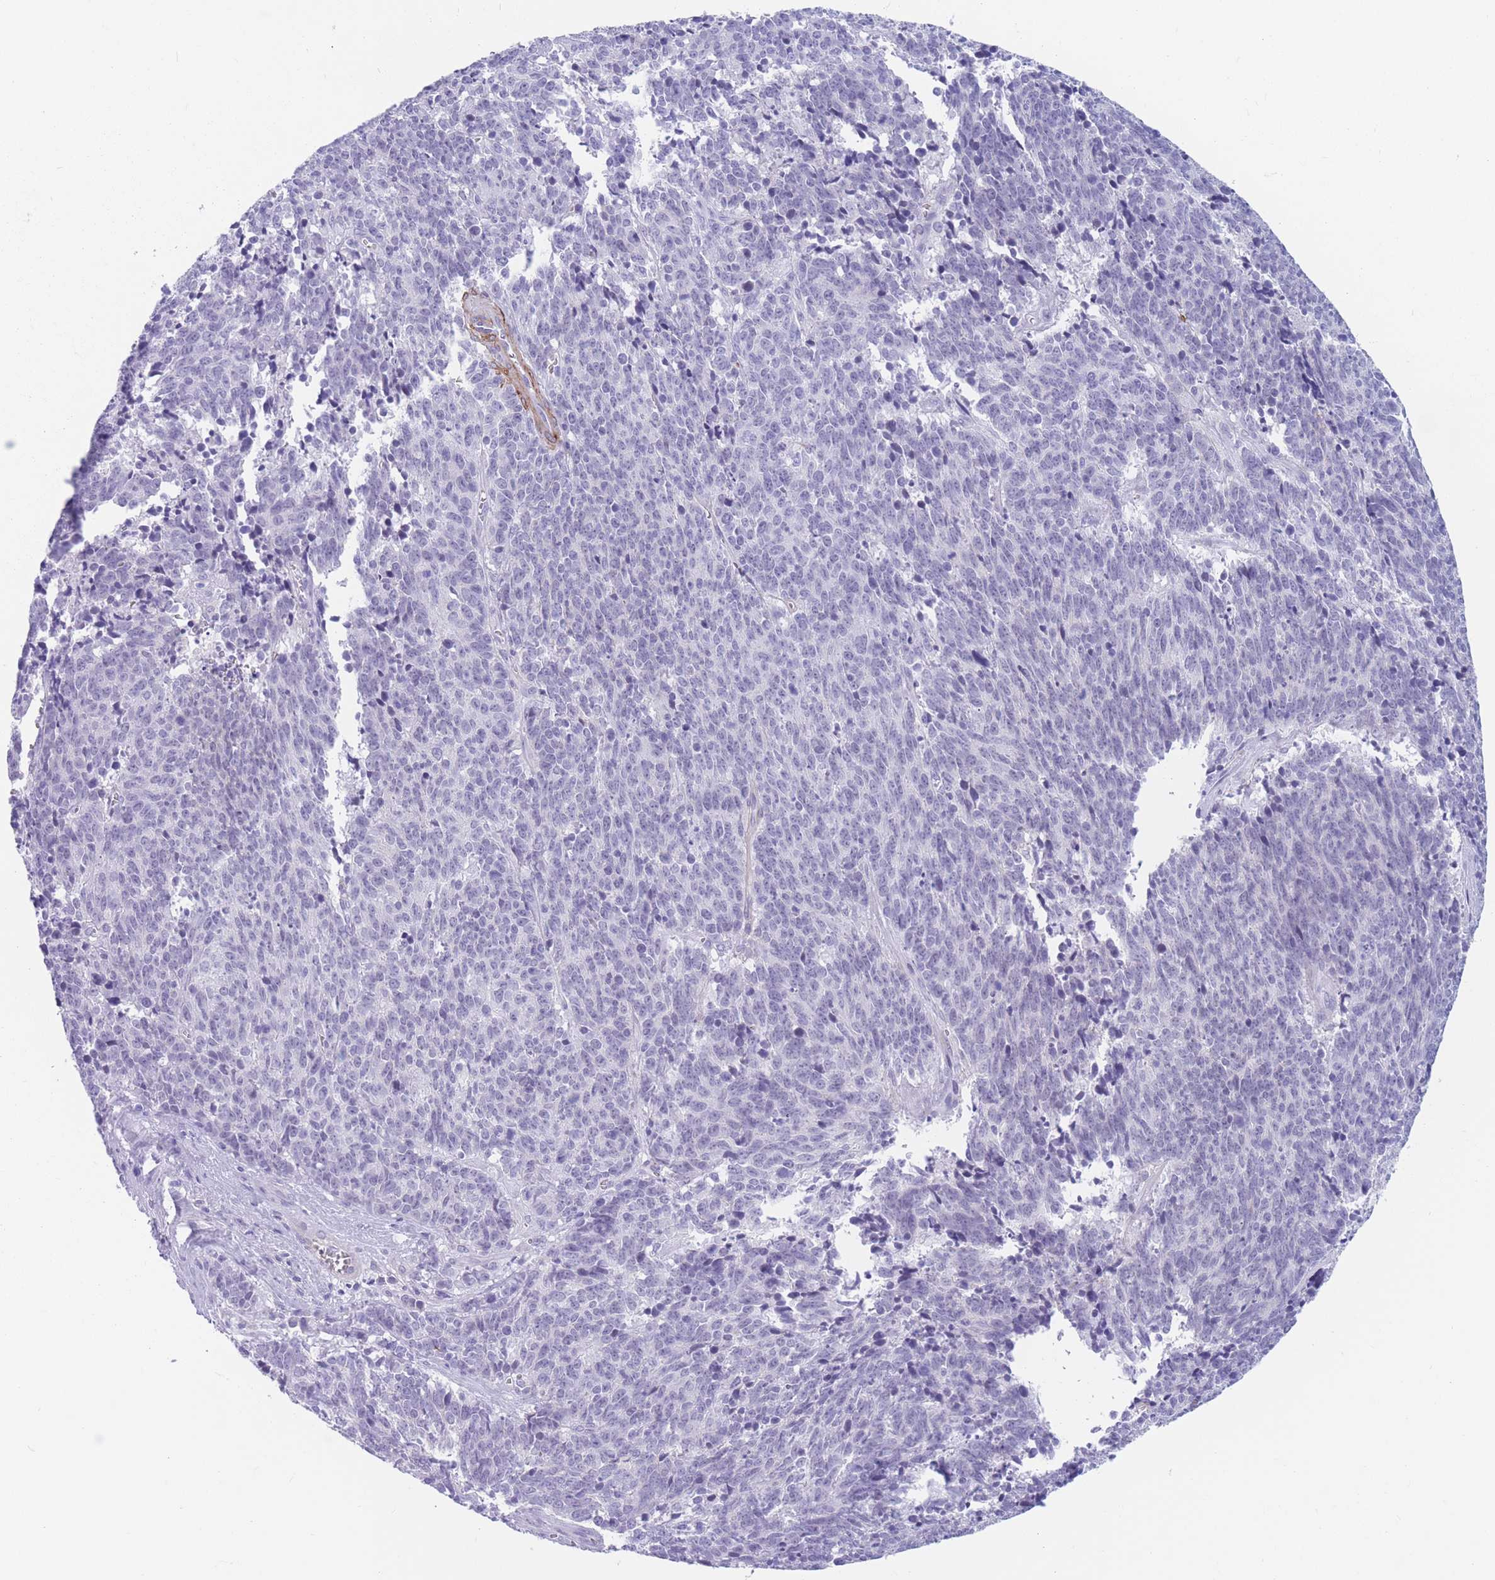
{"staining": {"intensity": "negative", "quantity": "none", "location": "none"}, "tissue": "cervical cancer", "cell_type": "Tumor cells", "image_type": "cancer", "snomed": [{"axis": "morphology", "description": "Squamous cell carcinoma, NOS"}, {"axis": "topography", "description": "Cervix"}], "caption": "Cervical cancer was stained to show a protein in brown. There is no significant staining in tumor cells.", "gene": "DPYD", "patient": {"sex": "female", "age": 29}}